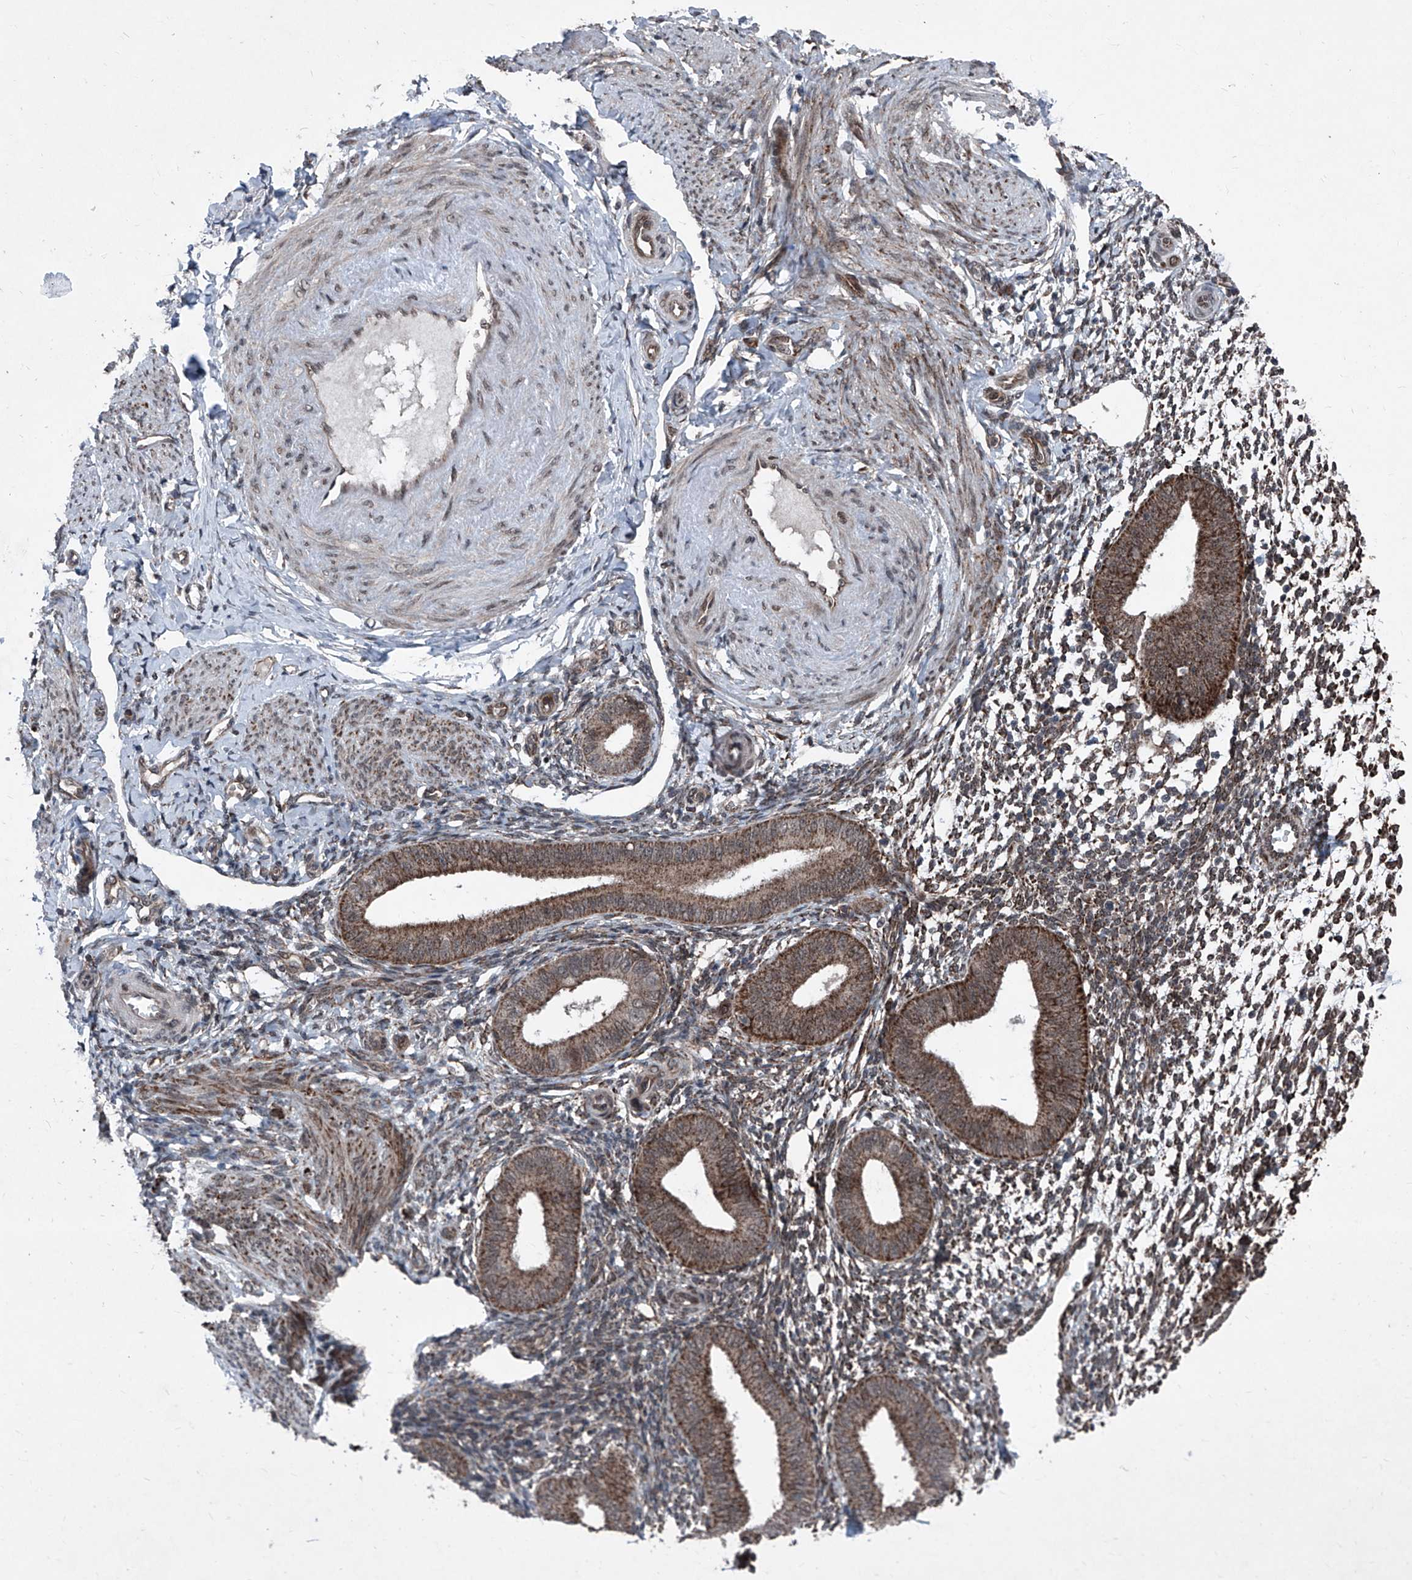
{"staining": {"intensity": "weak", "quantity": "25%-75%", "location": "cytoplasmic/membranous"}, "tissue": "endometrium", "cell_type": "Cells in endometrial stroma", "image_type": "normal", "snomed": [{"axis": "morphology", "description": "Normal tissue, NOS"}, {"axis": "topography", "description": "Uterus"}, {"axis": "topography", "description": "Endometrium"}], "caption": "Protein analysis of unremarkable endometrium demonstrates weak cytoplasmic/membranous staining in about 25%-75% of cells in endometrial stroma.", "gene": "COA7", "patient": {"sex": "female", "age": 48}}